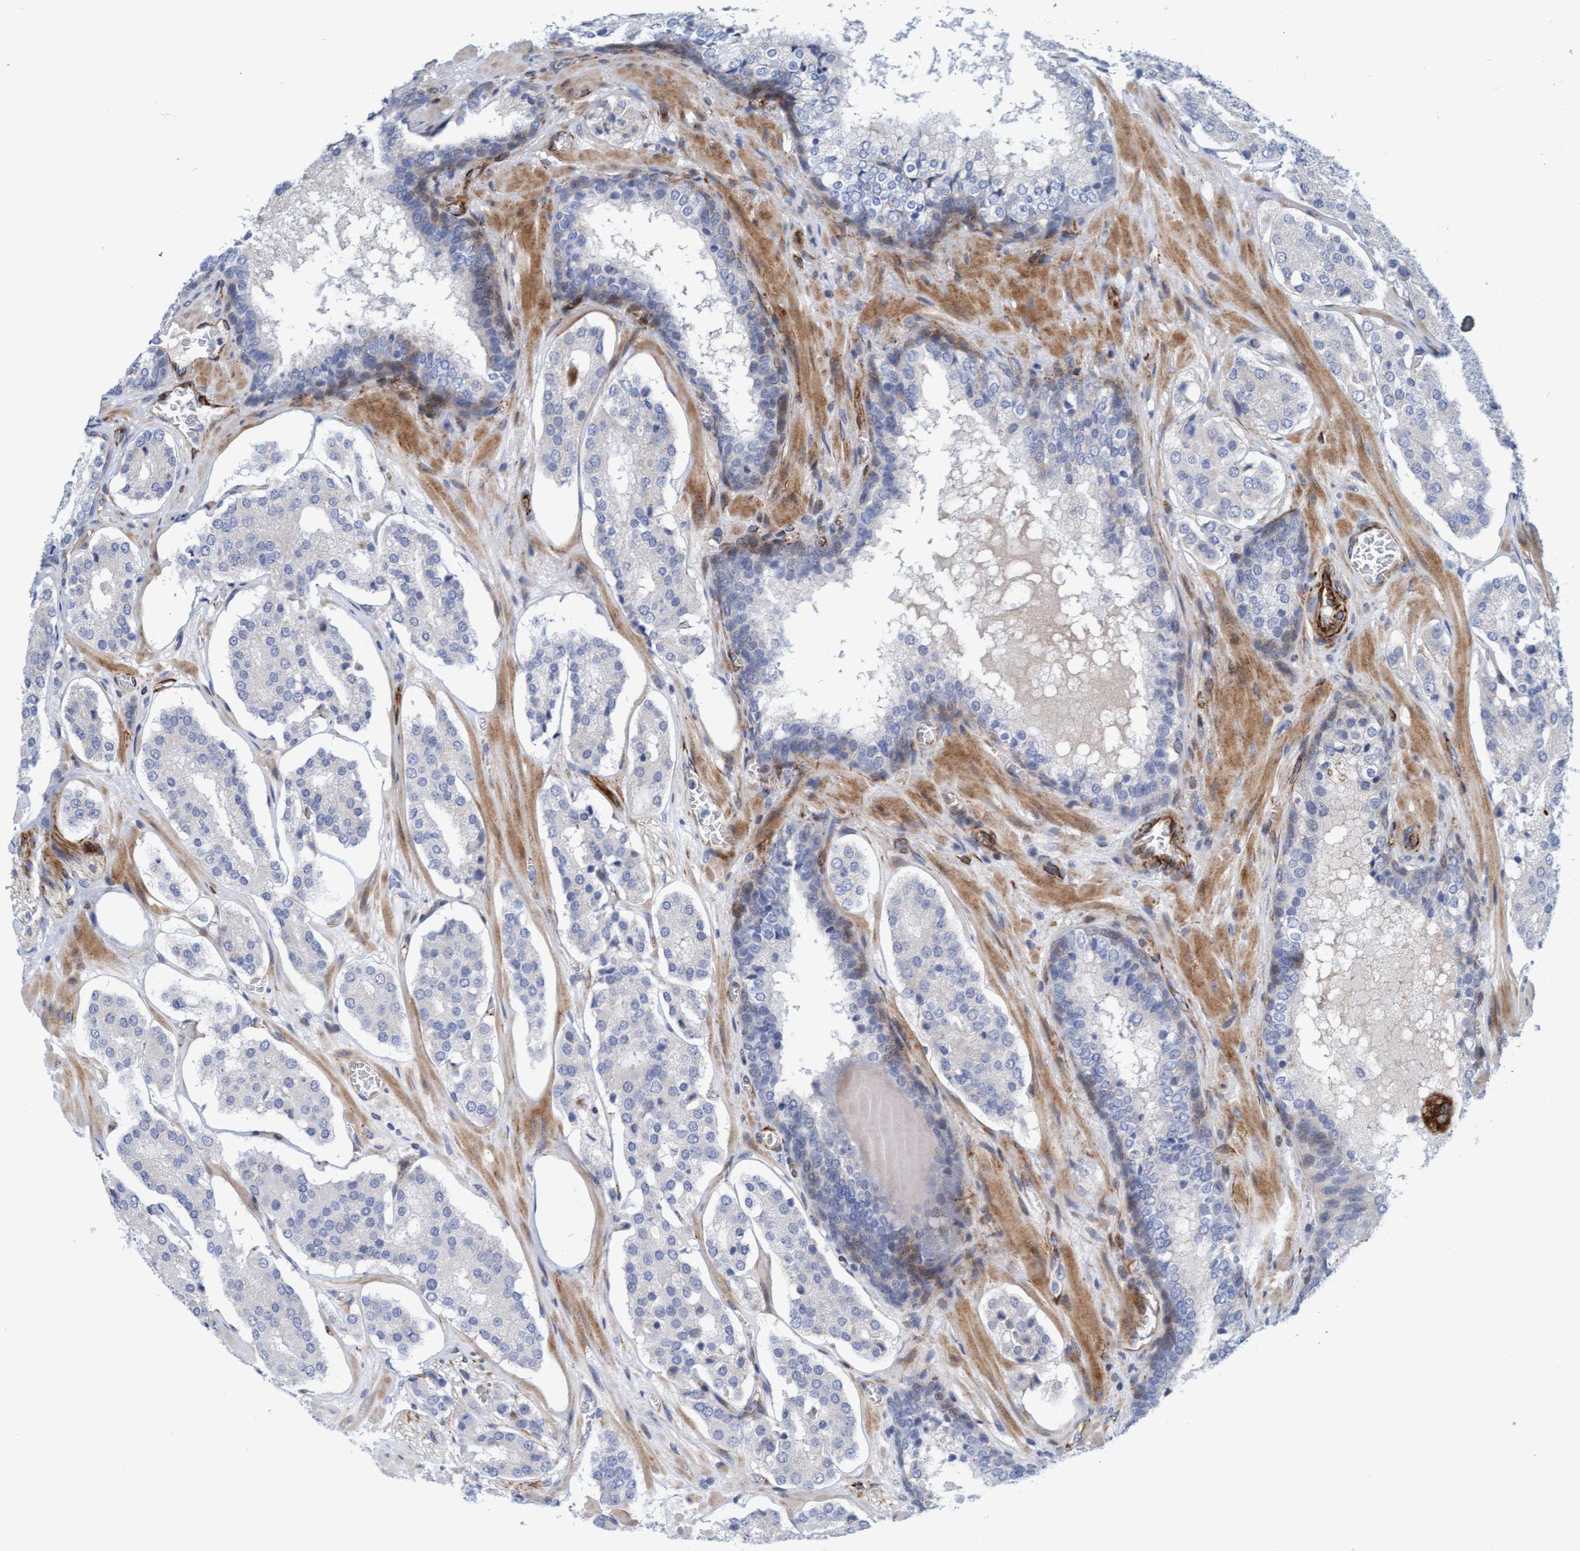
{"staining": {"intensity": "negative", "quantity": "none", "location": "none"}, "tissue": "prostate cancer", "cell_type": "Tumor cells", "image_type": "cancer", "snomed": [{"axis": "morphology", "description": "Adenocarcinoma, High grade"}, {"axis": "topography", "description": "Prostate"}], "caption": "Micrograph shows no protein positivity in tumor cells of prostate cancer (adenocarcinoma (high-grade)) tissue.", "gene": "POLG2", "patient": {"sex": "male", "age": 60}}